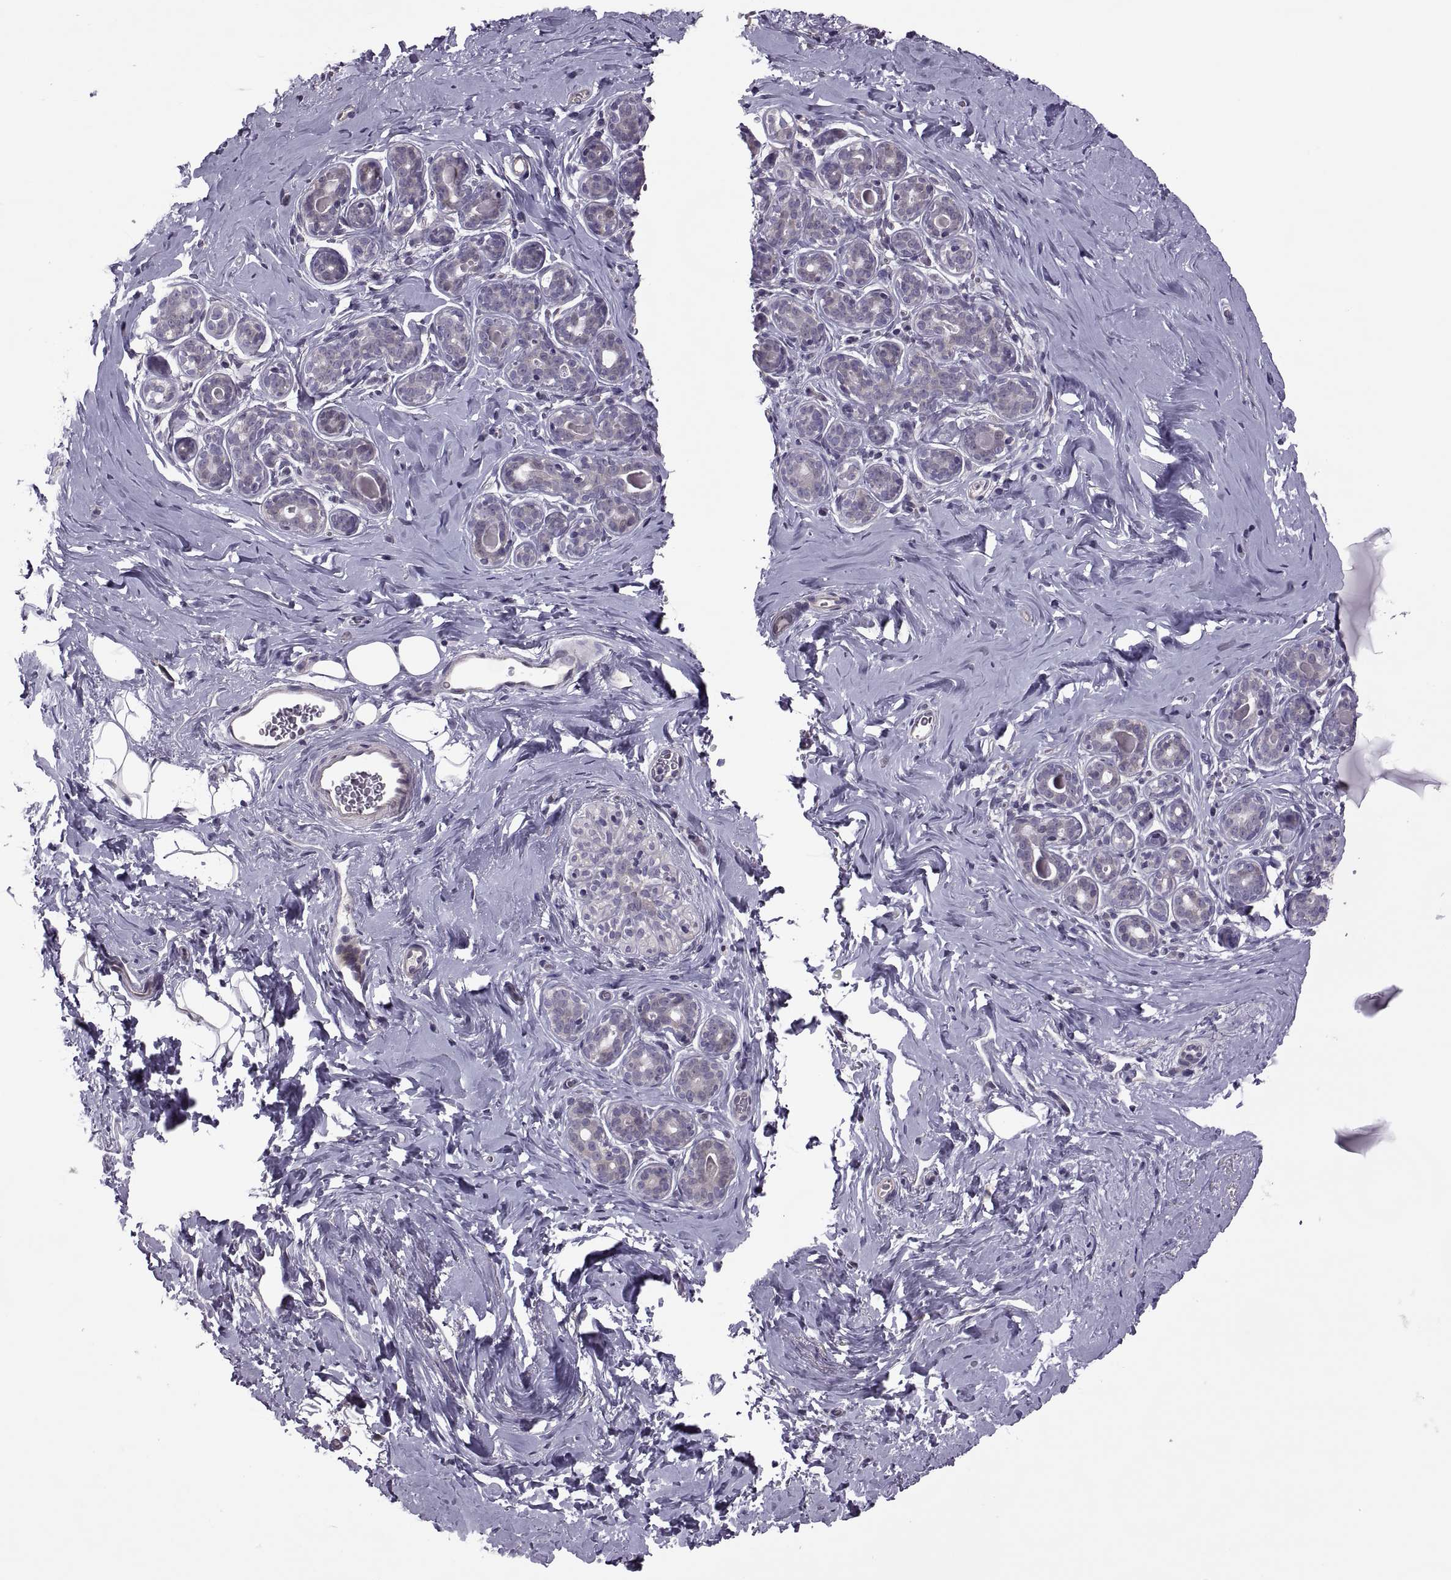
{"staining": {"intensity": "negative", "quantity": "none", "location": "none"}, "tissue": "breast", "cell_type": "Adipocytes", "image_type": "normal", "snomed": [{"axis": "morphology", "description": "Normal tissue, NOS"}, {"axis": "topography", "description": "Skin"}, {"axis": "topography", "description": "Breast"}], "caption": "A high-resolution histopathology image shows immunohistochemistry (IHC) staining of normal breast, which demonstrates no significant staining in adipocytes. The staining was performed using DAB (3,3'-diaminobenzidine) to visualize the protein expression in brown, while the nuclei were stained in blue with hematoxylin (Magnification: 20x).", "gene": "ODF3", "patient": {"sex": "female", "age": 43}}